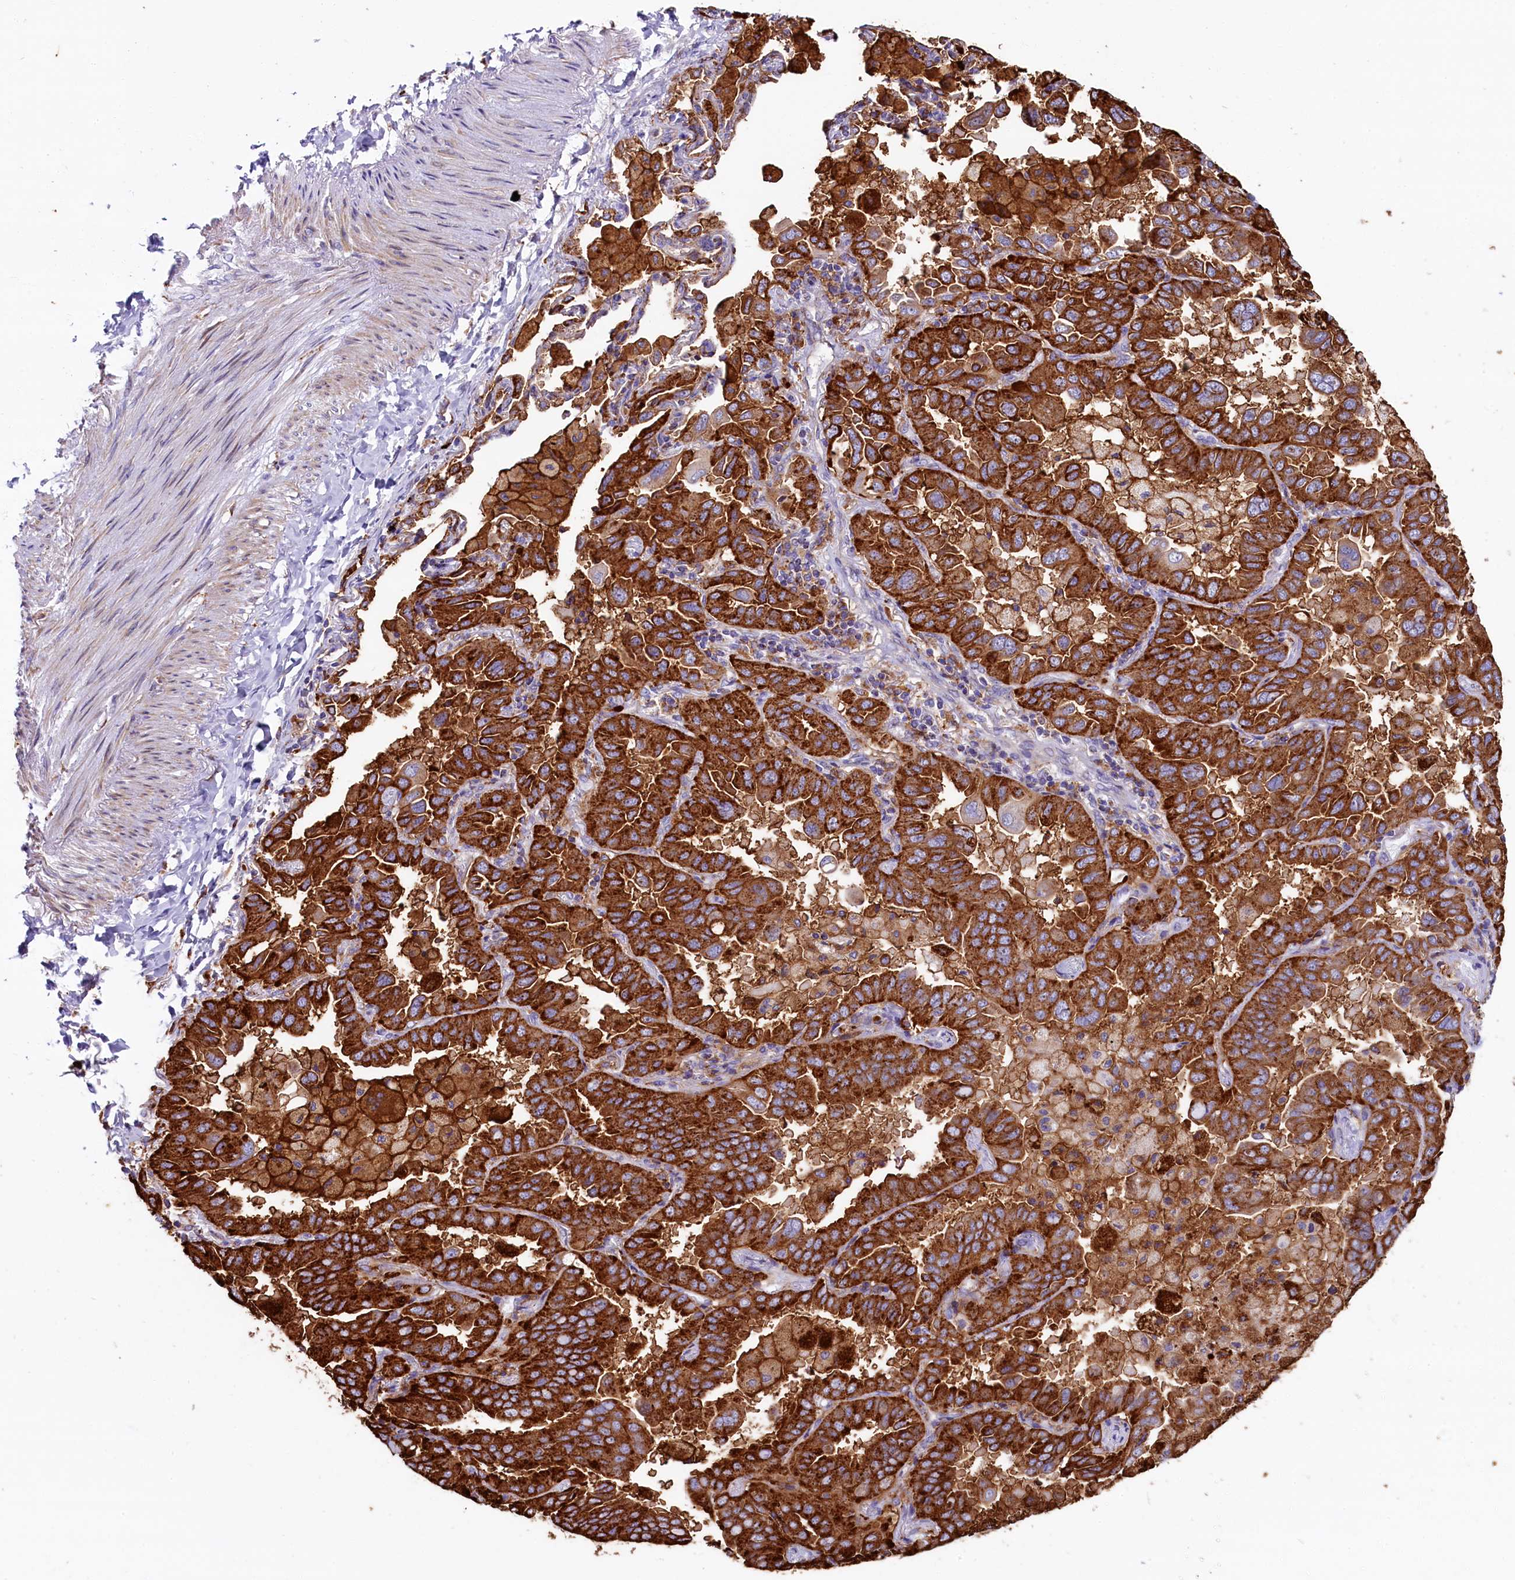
{"staining": {"intensity": "strong", "quantity": ">75%", "location": "cytoplasmic/membranous"}, "tissue": "lung cancer", "cell_type": "Tumor cells", "image_type": "cancer", "snomed": [{"axis": "morphology", "description": "Adenocarcinoma, NOS"}, {"axis": "topography", "description": "Lung"}], "caption": "Protein staining reveals strong cytoplasmic/membranous expression in approximately >75% of tumor cells in lung cancer (adenocarcinoma).", "gene": "IL20RA", "patient": {"sex": "male", "age": 64}}